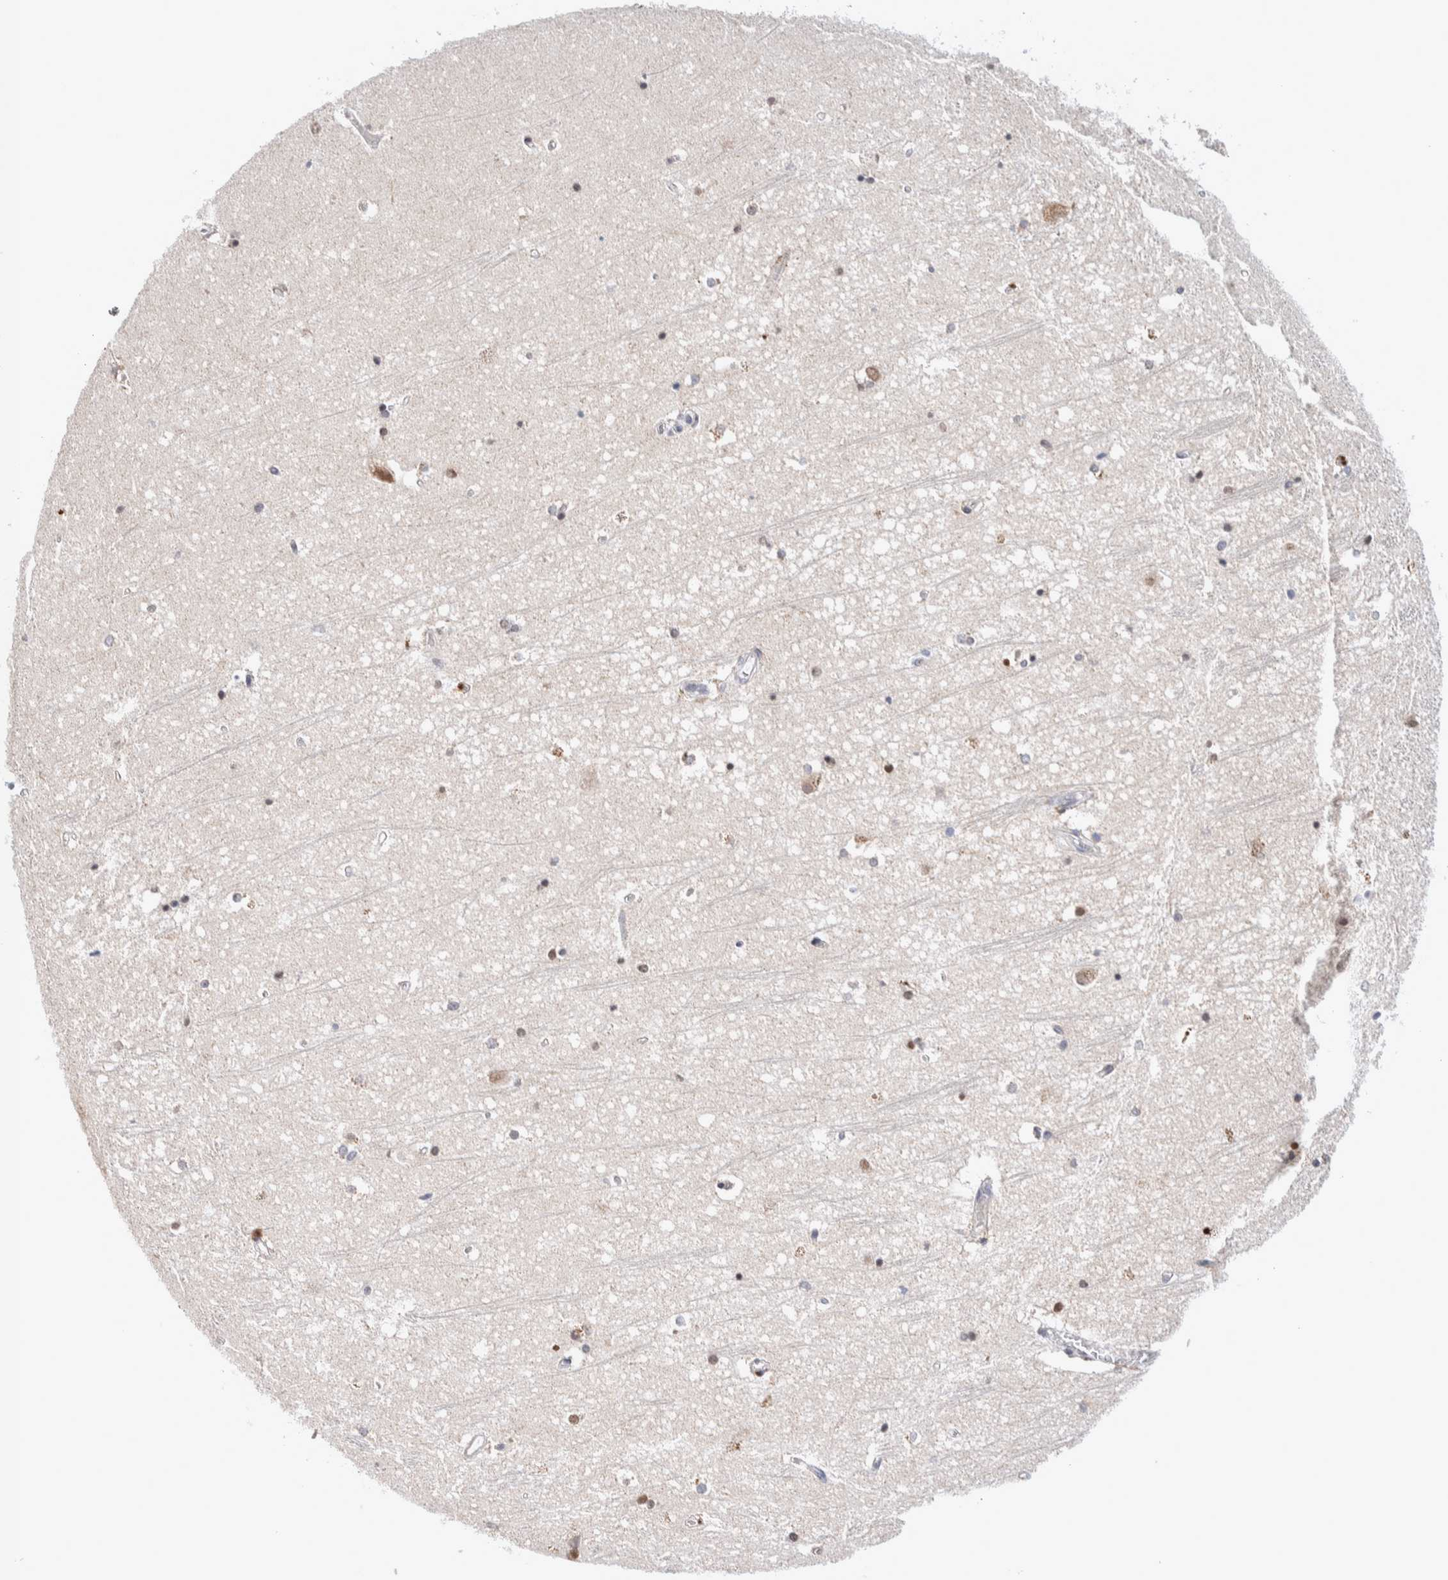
{"staining": {"intensity": "moderate", "quantity": "<25%", "location": "nuclear"}, "tissue": "hippocampus", "cell_type": "Glial cells", "image_type": "normal", "snomed": [{"axis": "morphology", "description": "Normal tissue, NOS"}, {"axis": "topography", "description": "Hippocampus"}], "caption": "Brown immunohistochemical staining in unremarkable hippocampus displays moderate nuclear positivity in about <25% of glial cells. (Brightfield microscopy of DAB IHC at high magnification).", "gene": "CRAT", "patient": {"sex": "male", "age": 45}}